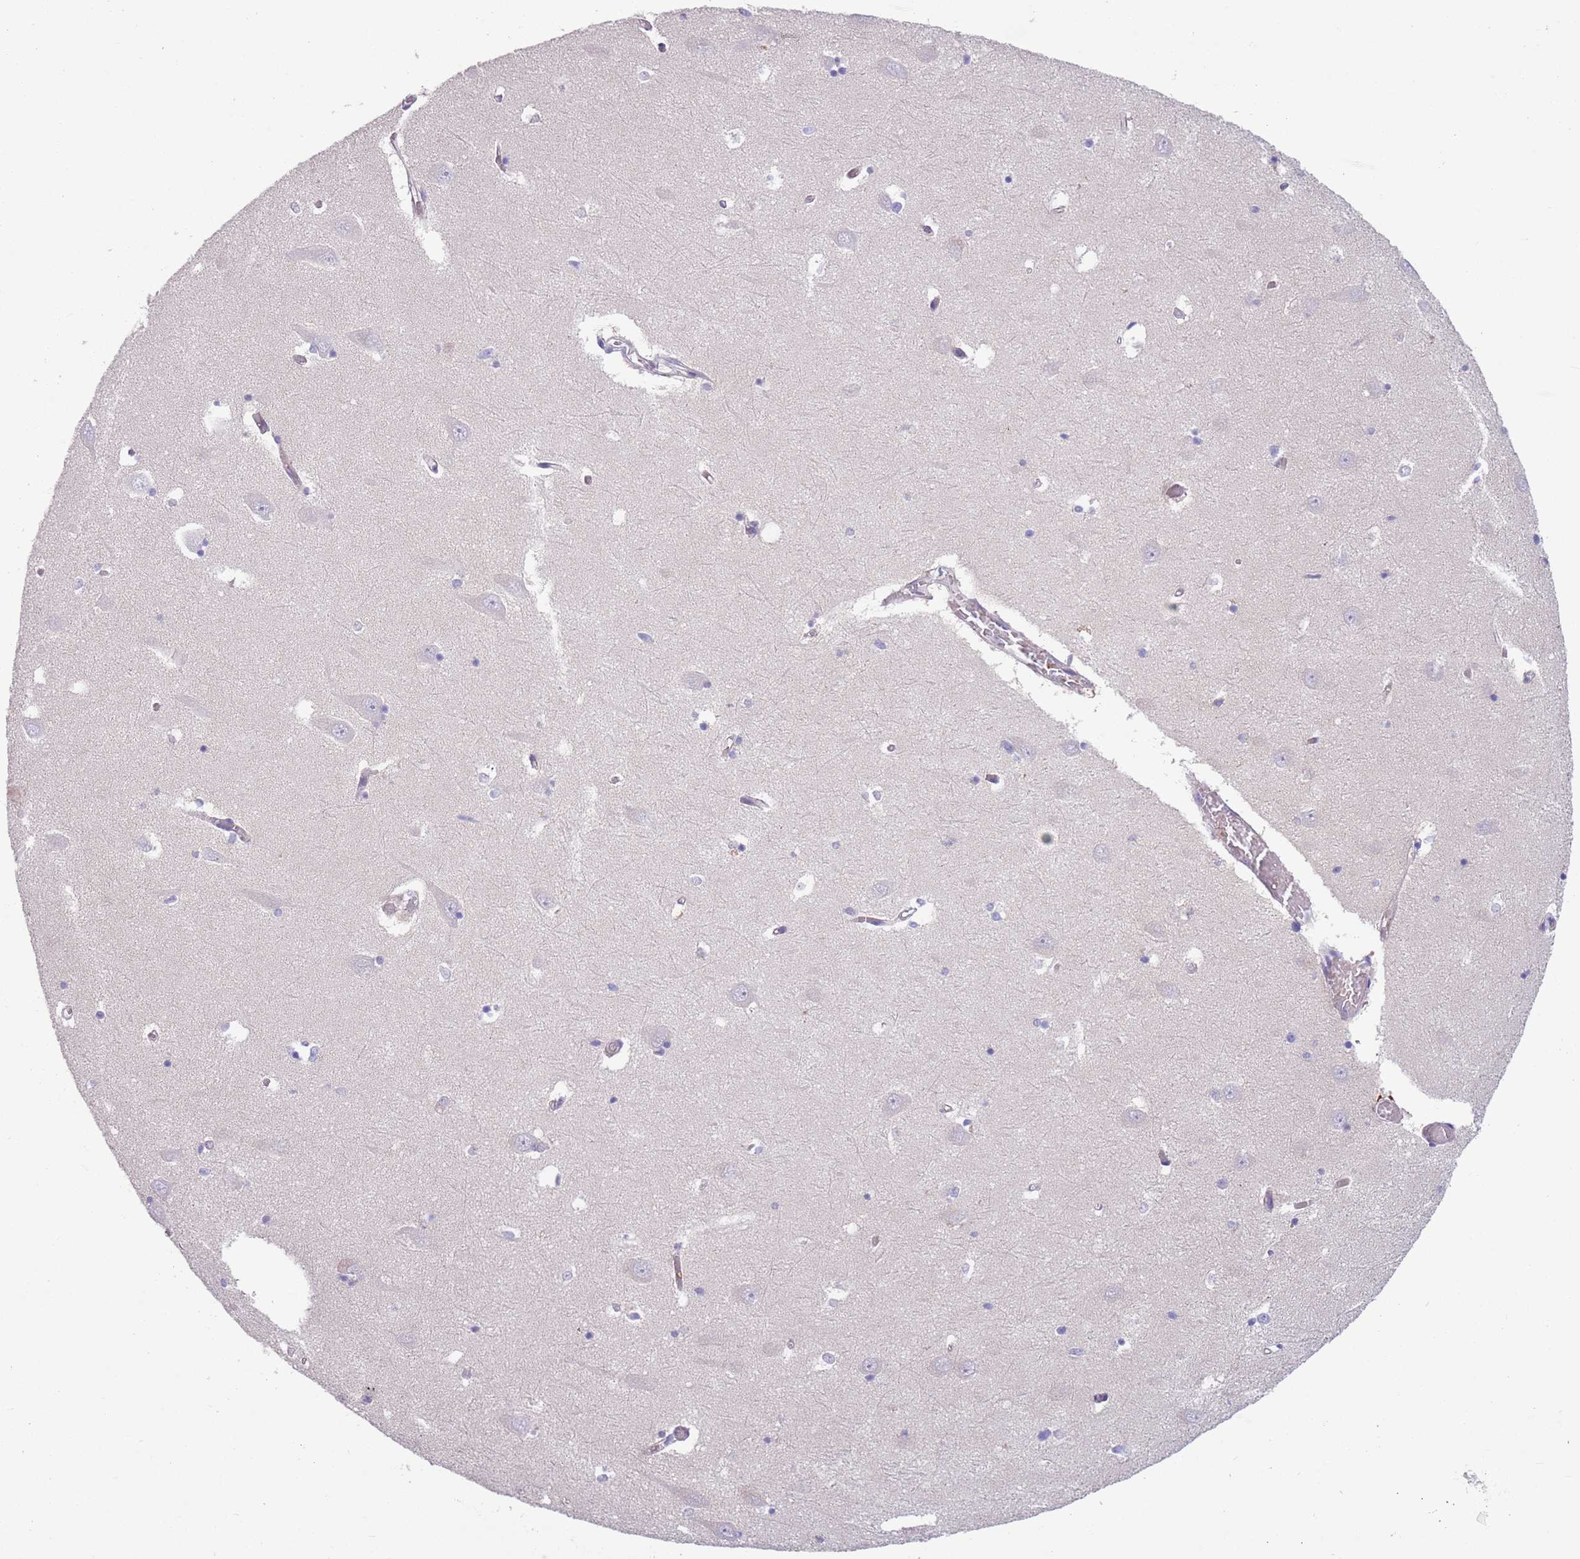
{"staining": {"intensity": "negative", "quantity": "none", "location": "none"}, "tissue": "hippocampus", "cell_type": "Glial cells", "image_type": "normal", "snomed": [{"axis": "morphology", "description": "Normal tissue, NOS"}, {"axis": "topography", "description": "Hippocampus"}], "caption": "A histopathology image of hippocampus stained for a protein displays no brown staining in glial cells. (DAB IHC, high magnification).", "gene": "ZNF14", "patient": {"sex": "male", "age": 70}}